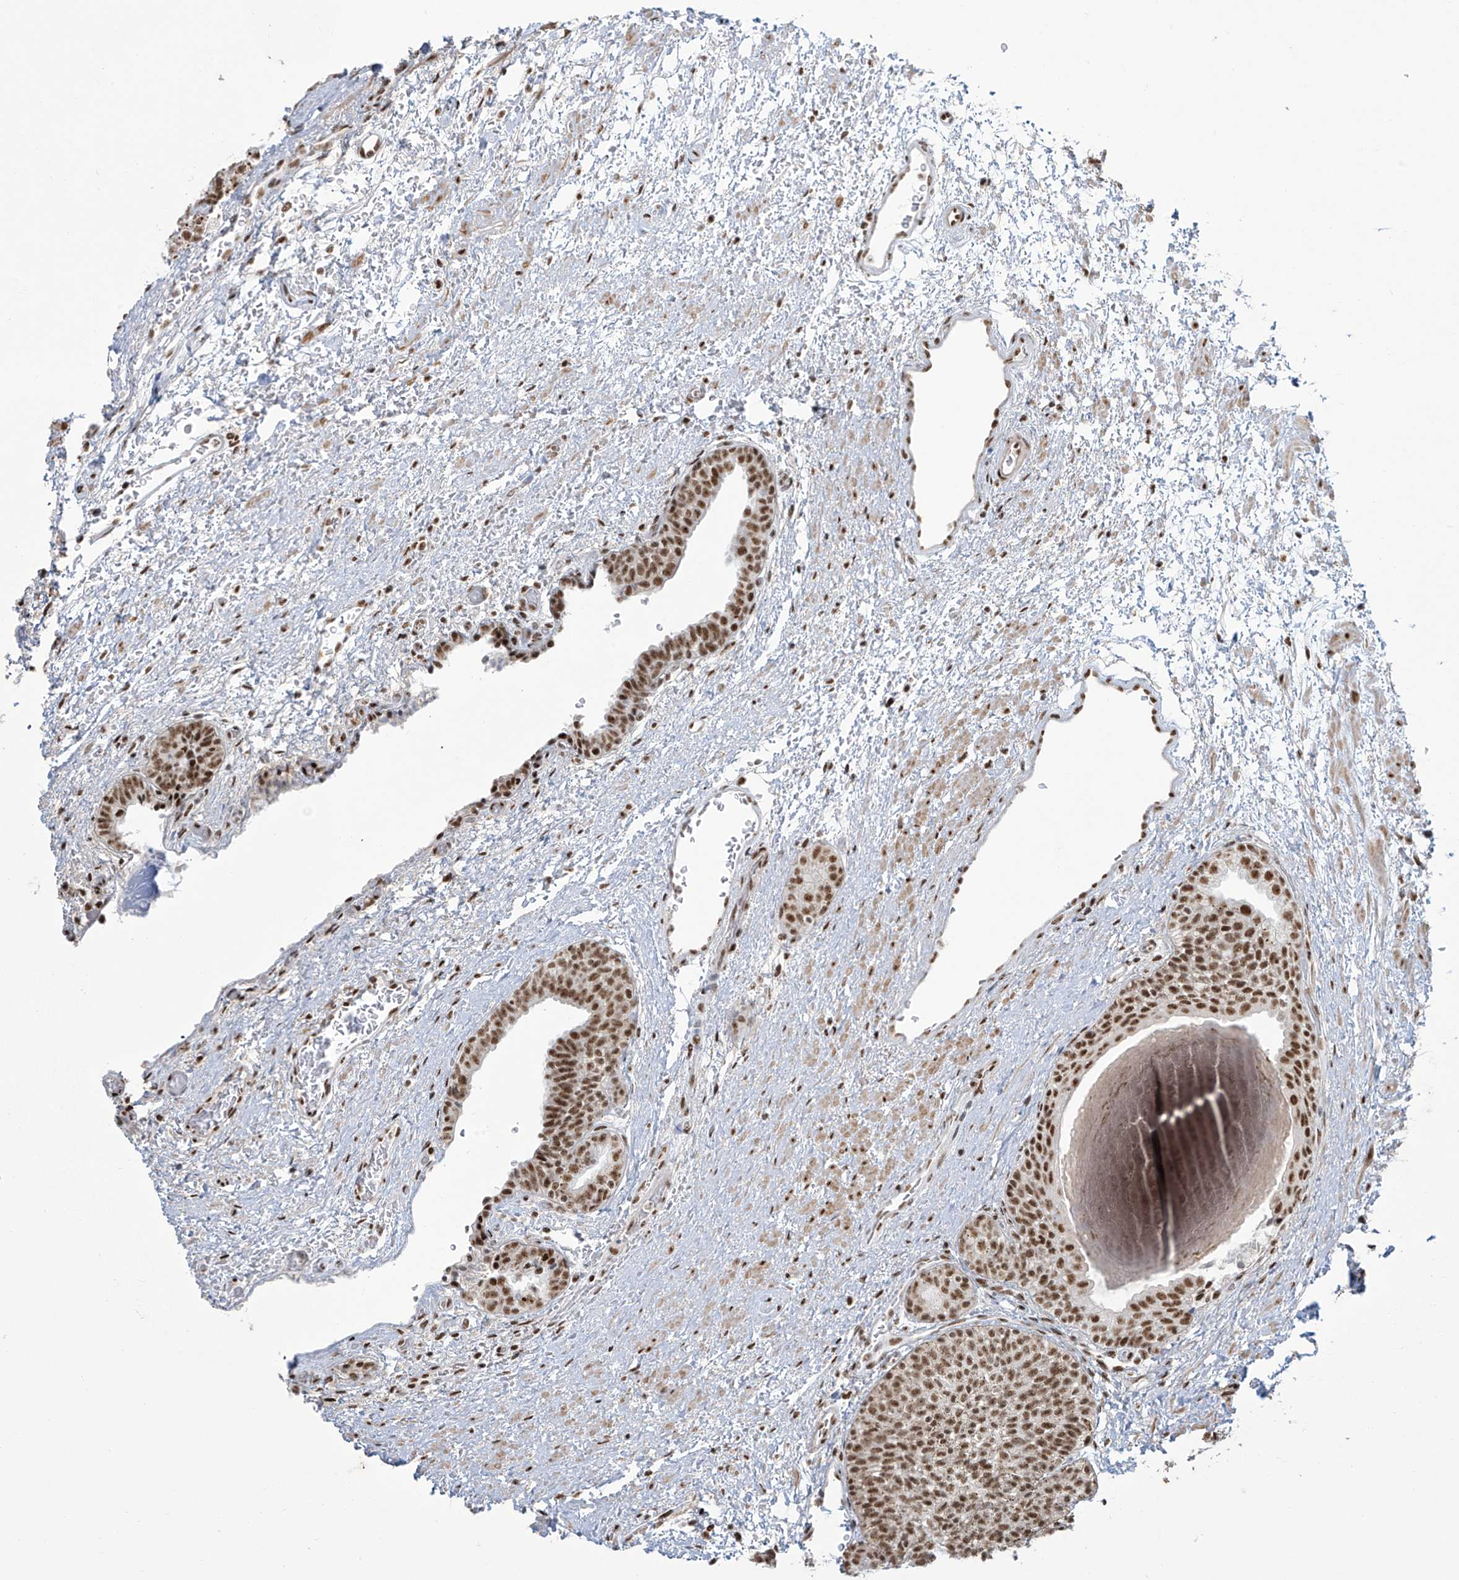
{"staining": {"intensity": "moderate", "quantity": ">75%", "location": "nuclear"}, "tissue": "prostate", "cell_type": "Glandular cells", "image_type": "normal", "snomed": [{"axis": "morphology", "description": "Normal tissue, NOS"}, {"axis": "topography", "description": "Prostate"}], "caption": "Prostate stained for a protein reveals moderate nuclear positivity in glandular cells. The protein of interest is stained brown, and the nuclei are stained in blue (DAB (3,3'-diaminobenzidine) IHC with brightfield microscopy, high magnification).", "gene": "MS4A6A", "patient": {"sex": "male", "age": 48}}